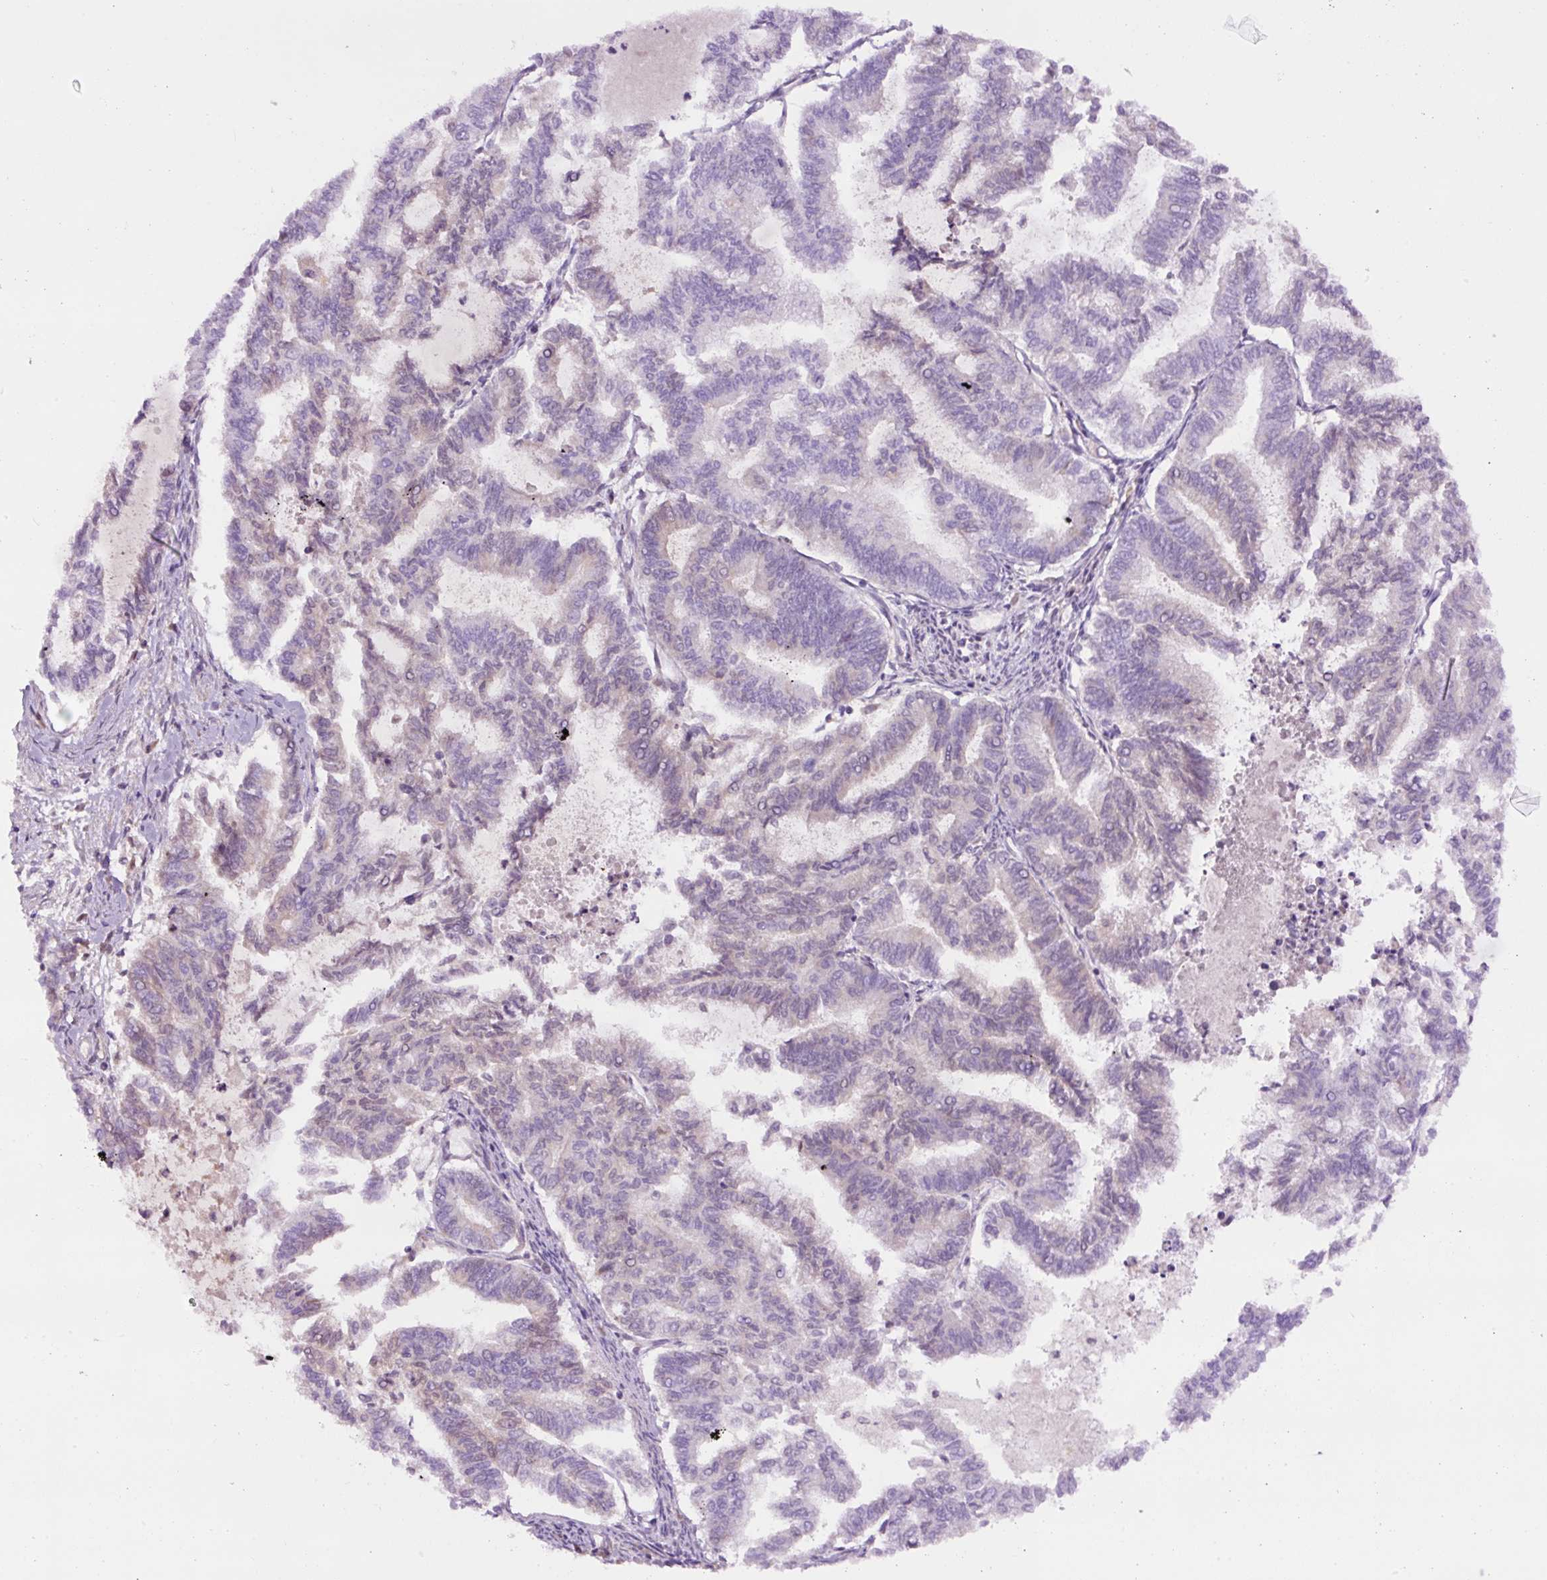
{"staining": {"intensity": "negative", "quantity": "none", "location": "none"}, "tissue": "endometrial cancer", "cell_type": "Tumor cells", "image_type": "cancer", "snomed": [{"axis": "morphology", "description": "Adenocarcinoma, NOS"}, {"axis": "topography", "description": "Endometrium"}], "caption": "An IHC micrograph of endometrial cancer is shown. There is no staining in tumor cells of endometrial cancer.", "gene": "DPPA4", "patient": {"sex": "female", "age": 79}}